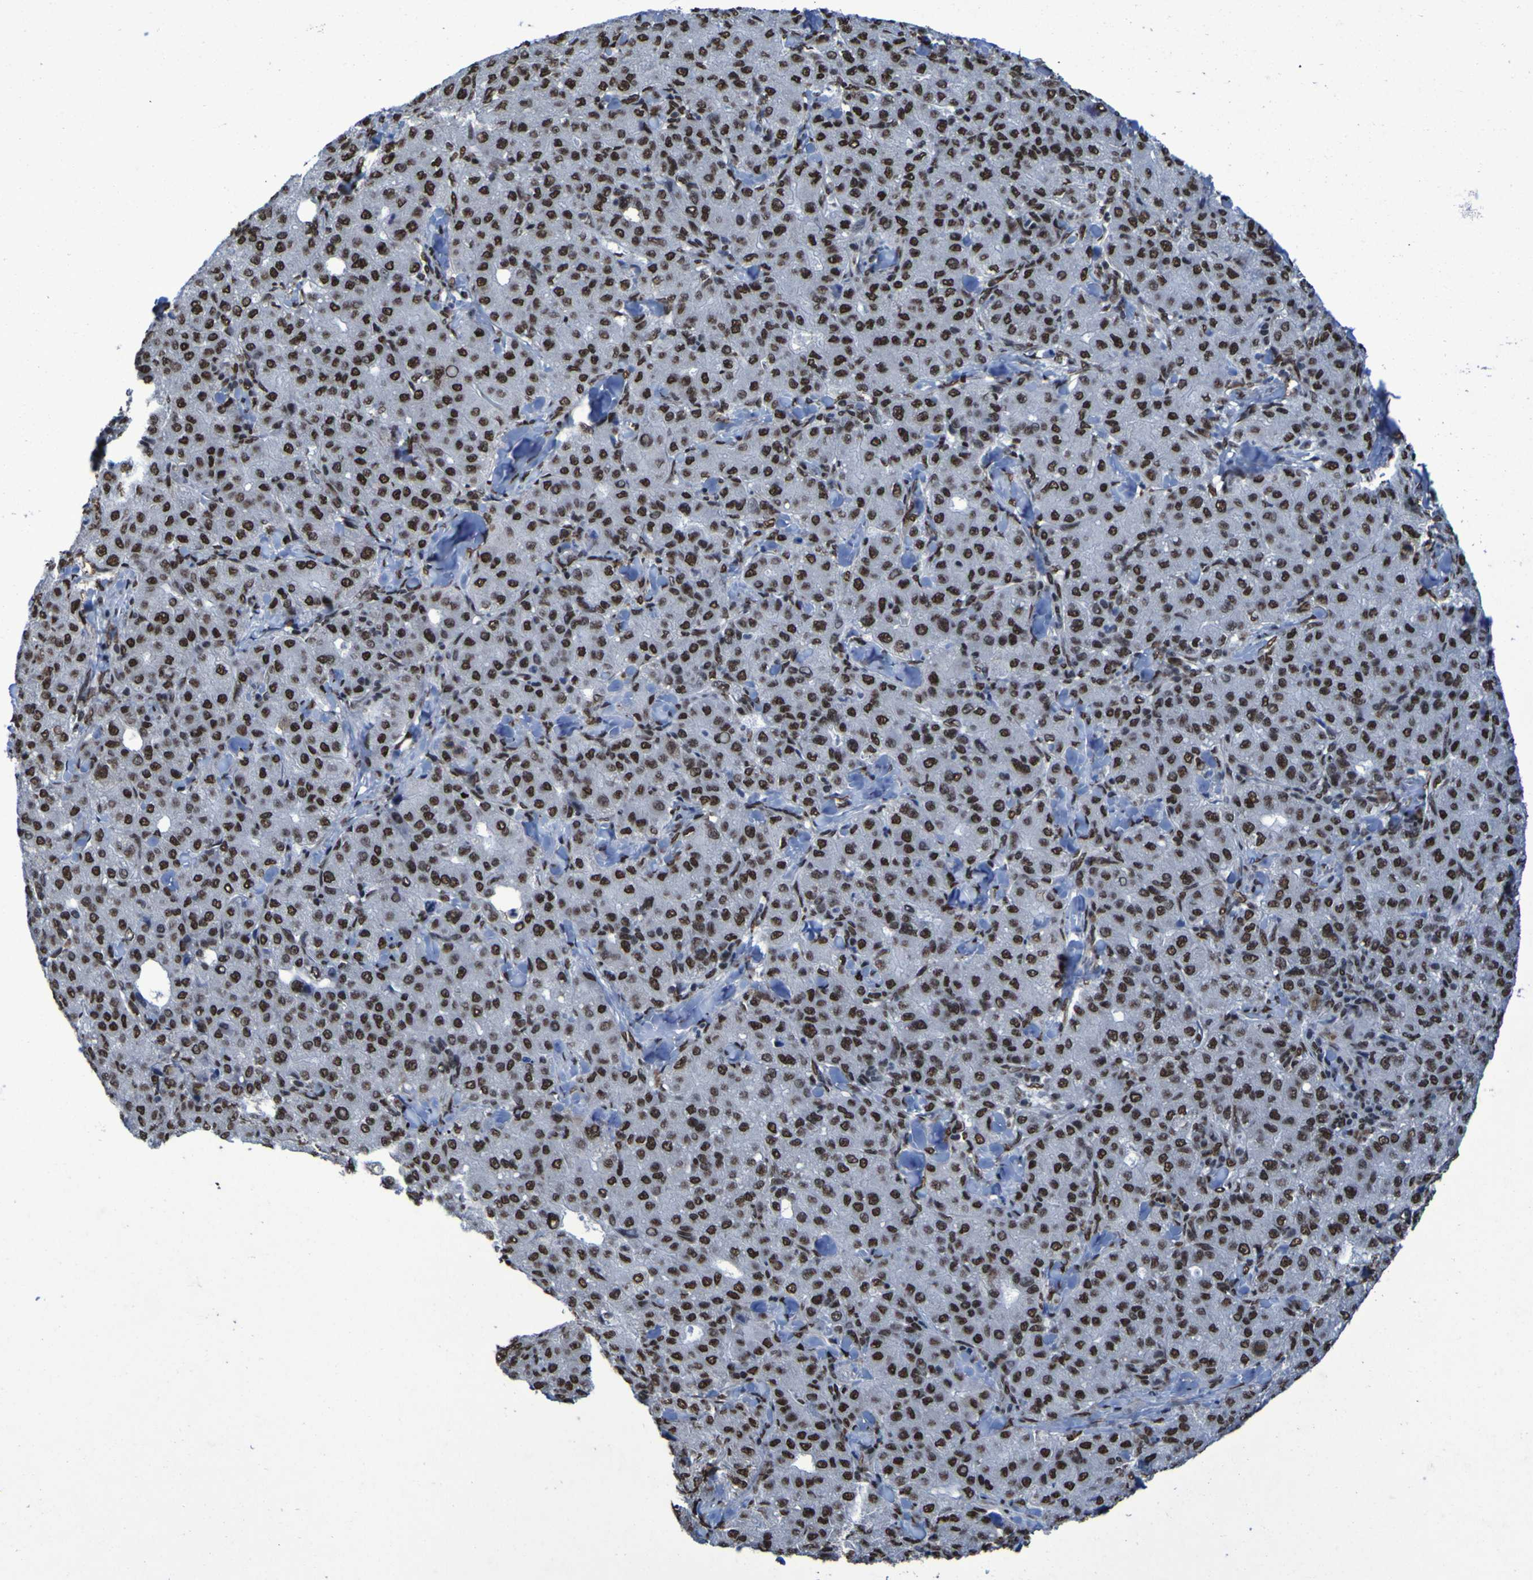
{"staining": {"intensity": "strong", "quantity": ">75%", "location": "nuclear"}, "tissue": "liver cancer", "cell_type": "Tumor cells", "image_type": "cancer", "snomed": [{"axis": "morphology", "description": "Carcinoma, Hepatocellular, NOS"}, {"axis": "topography", "description": "Liver"}], "caption": "A high-resolution image shows immunohistochemistry (IHC) staining of liver hepatocellular carcinoma, which shows strong nuclear expression in approximately >75% of tumor cells. The protein is stained brown, and the nuclei are stained in blue (DAB IHC with brightfield microscopy, high magnification).", "gene": "HNRNPR", "patient": {"sex": "male", "age": 65}}